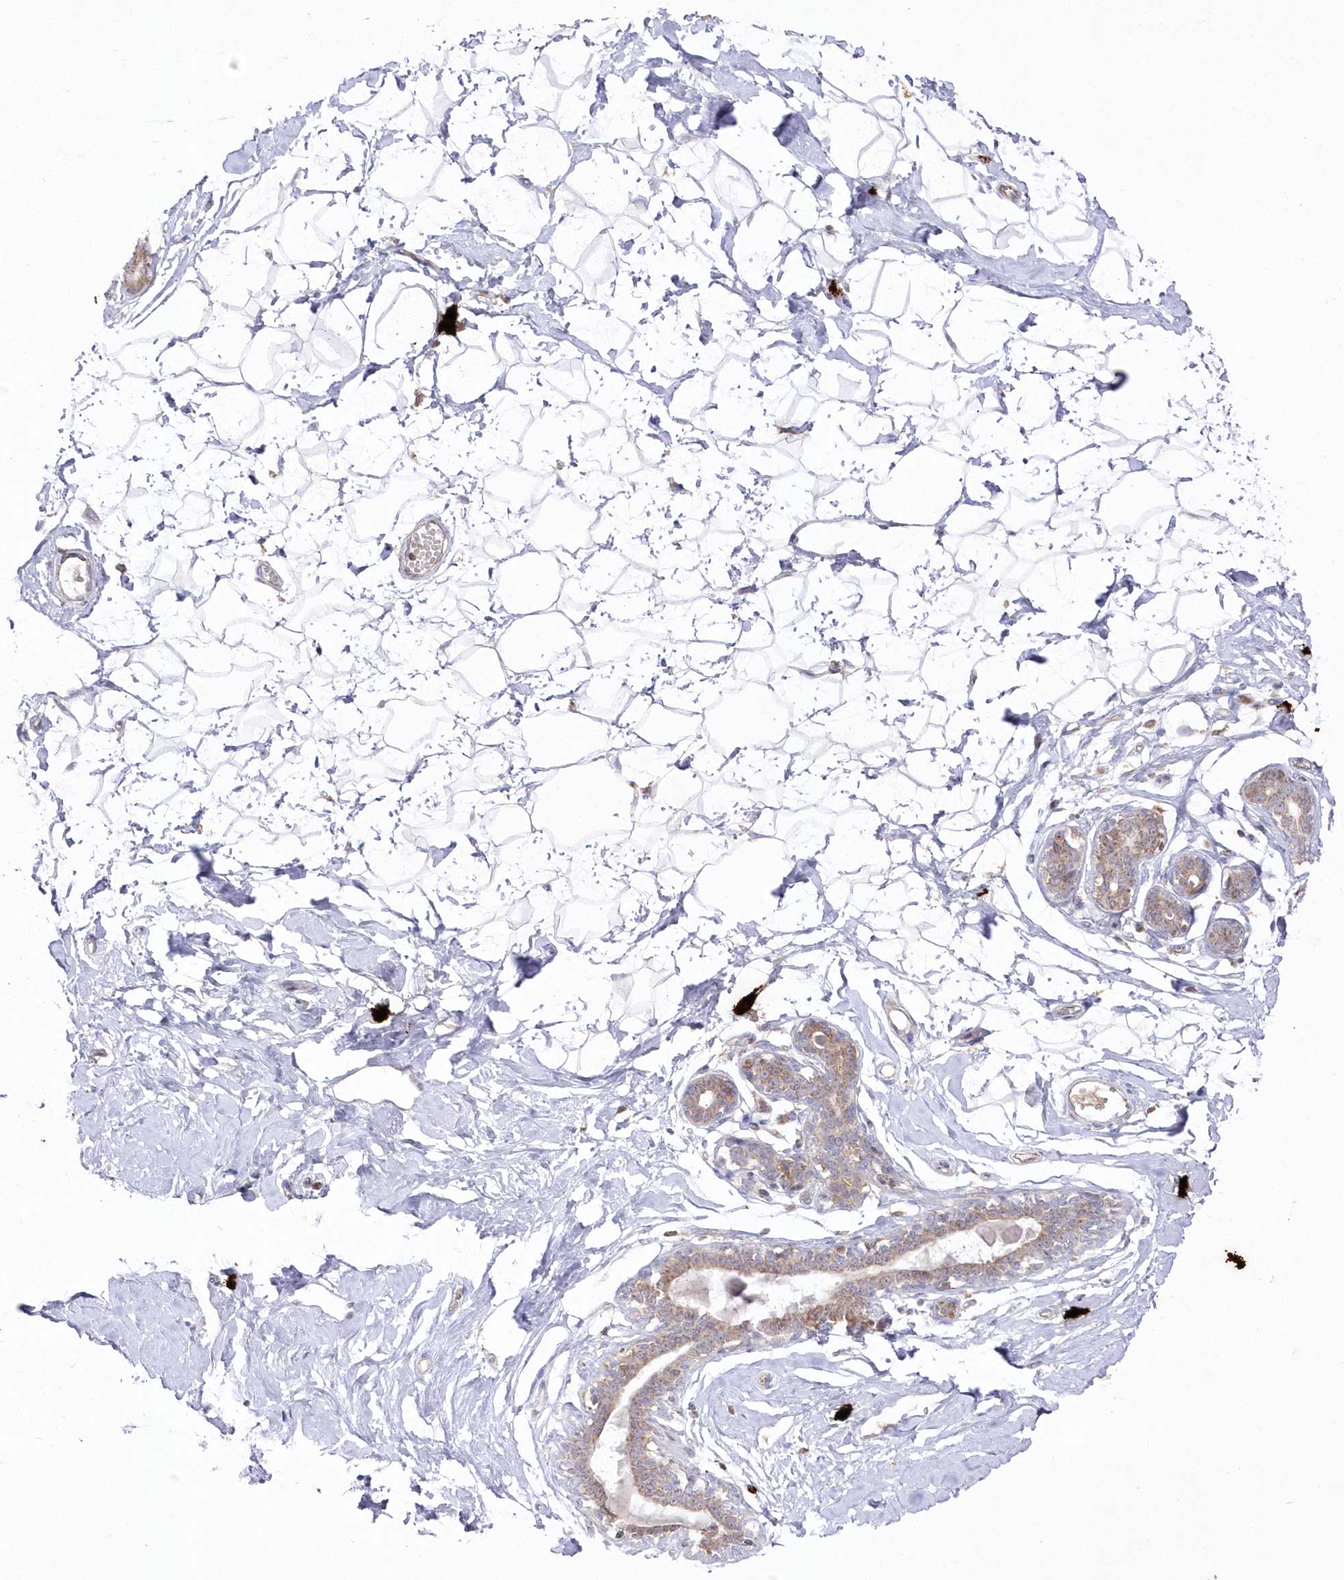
{"staining": {"intensity": "negative", "quantity": "none", "location": "none"}, "tissue": "breast", "cell_type": "Adipocytes", "image_type": "normal", "snomed": [{"axis": "morphology", "description": "Normal tissue, NOS"}, {"axis": "morphology", "description": "Adenoma, NOS"}, {"axis": "topography", "description": "Breast"}], "caption": "This is an immunohistochemistry (IHC) photomicrograph of normal human breast. There is no expression in adipocytes.", "gene": "ARSB", "patient": {"sex": "female", "age": 23}}